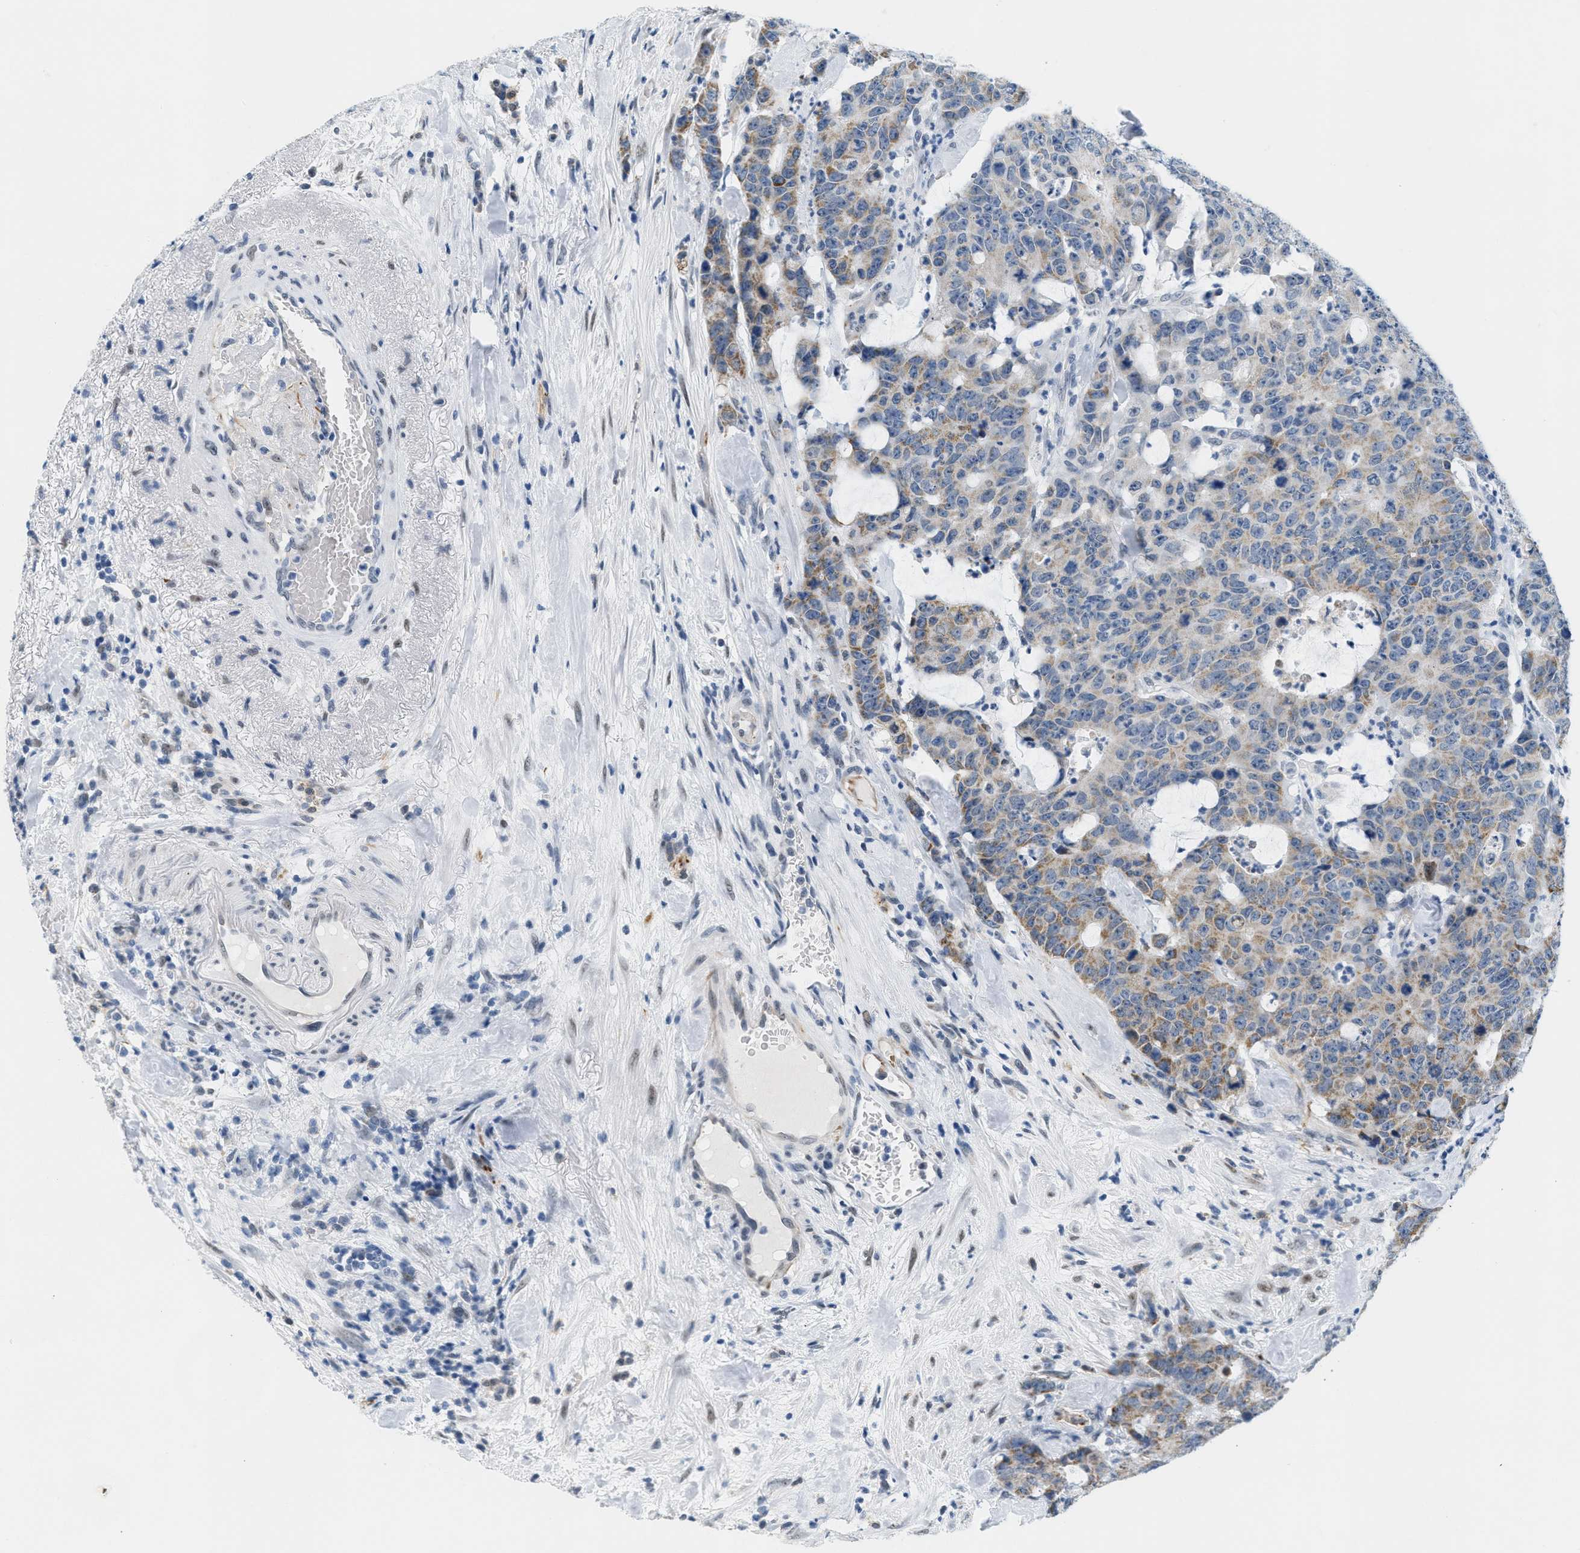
{"staining": {"intensity": "moderate", "quantity": "<25%", "location": "cytoplasmic/membranous"}, "tissue": "colorectal cancer", "cell_type": "Tumor cells", "image_type": "cancer", "snomed": [{"axis": "morphology", "description": "Adenocarcinoma, NOS"}, {"axis": "topography", "description": "Colon"}], "caption": "Moderate cytoplasmic/membranous expression for a protein is present in approximately <25% of tumor cells of adenocarcinoma (colorectal) using IHC.", "gene": "HS3ST2", "patient": {"sex": "female", "age": 86}}